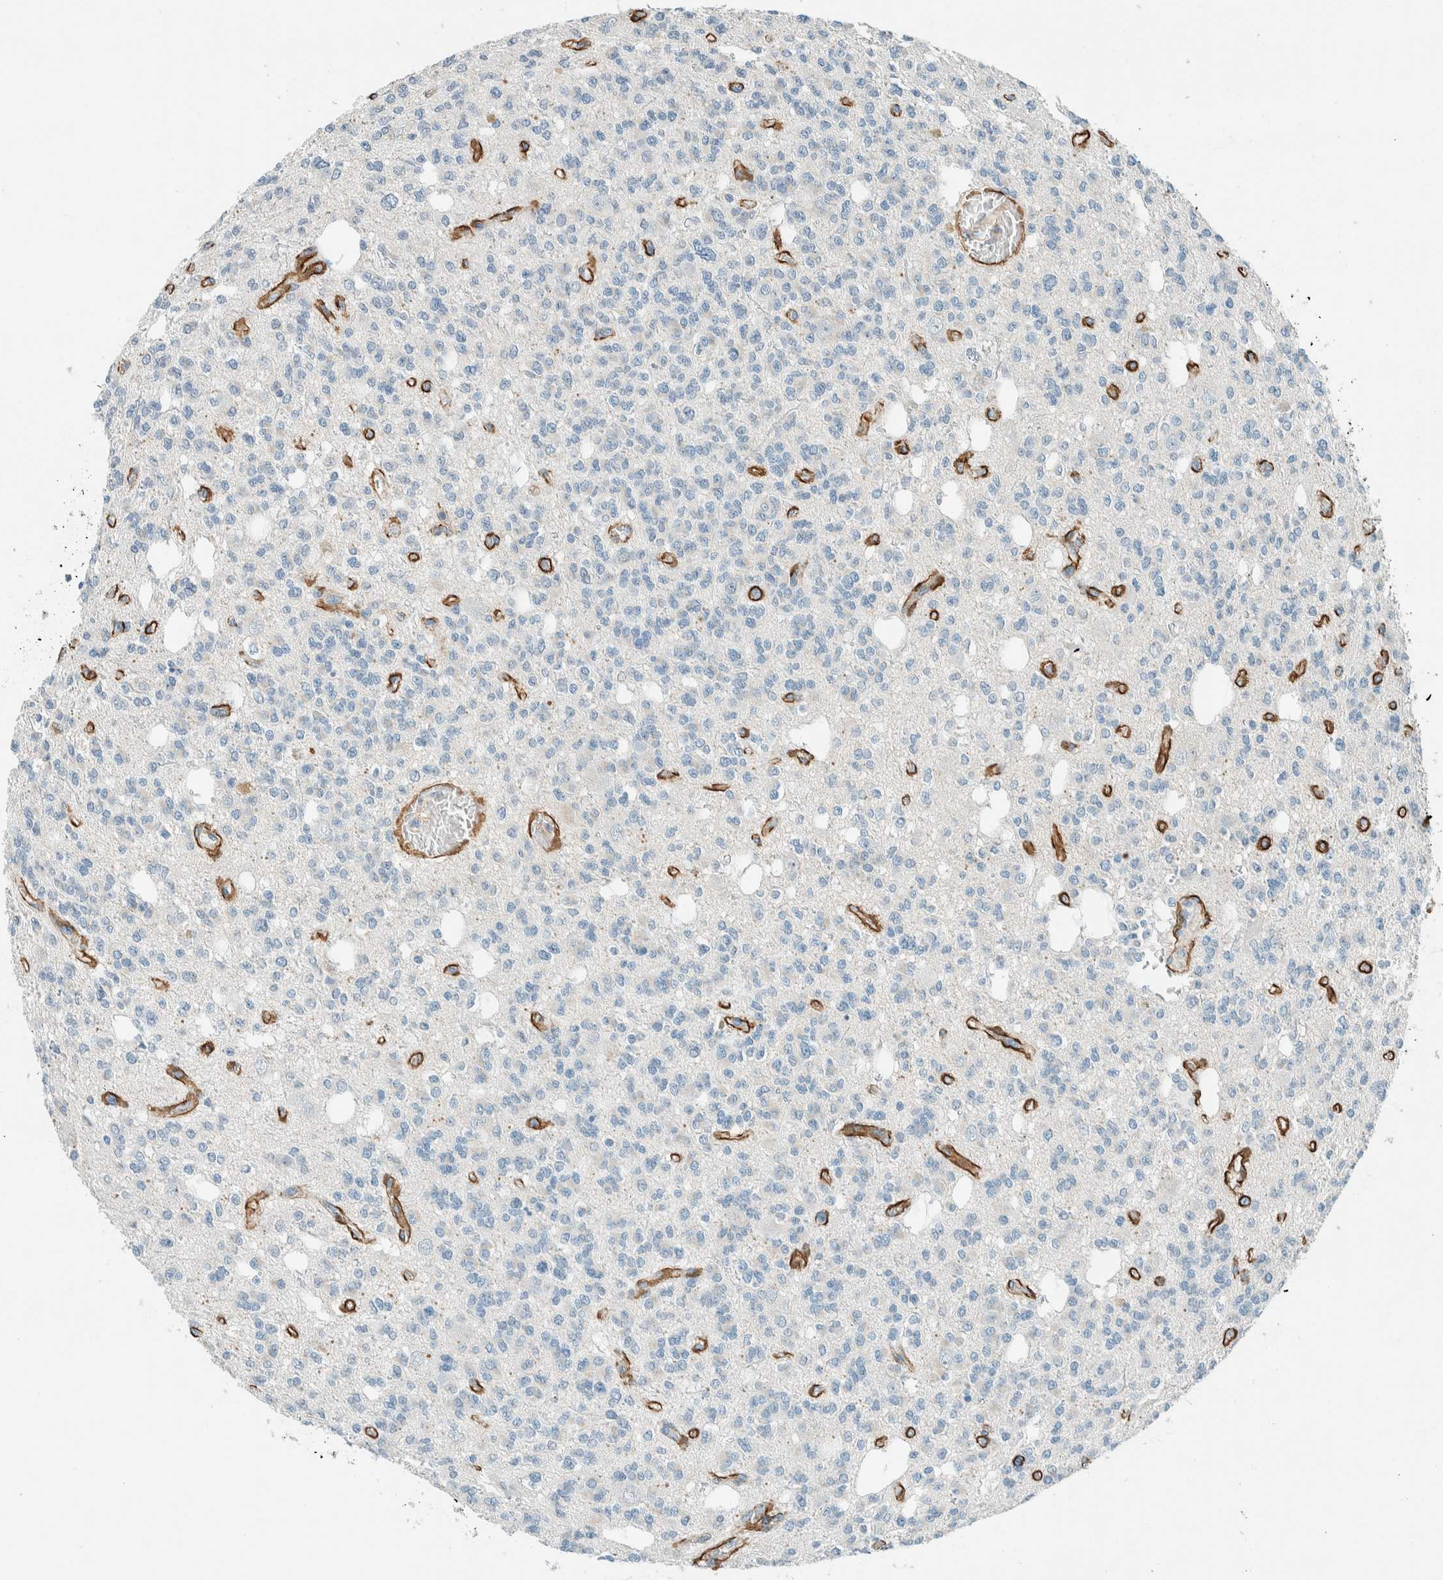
{"staining": {"intensity": "negative", "quantity": "none", "location": "none"}, "tissue": "glioma", "cell_type": "Tumor cells", "image_type": "cancer", "snomed": [{"axis": "morphology", "description": "Glioma, malignant, Low grade"}, {"axis": "topography", "description": "Brain"}], "caption": "IHC micrograph of neoplastic tissue: human malignant glioma (low-grade) stained with DAB demonstrates no significant protein expression in tumor cells. (Stains: DAB (3,3'-diaminobenzidine) immunohistochemistry with hematoxylin counter stain, Microscopy: brightfield microscopy at high magnification).", "gene": "SLFN12", "patient": {"sex": "male", "age": 38}}